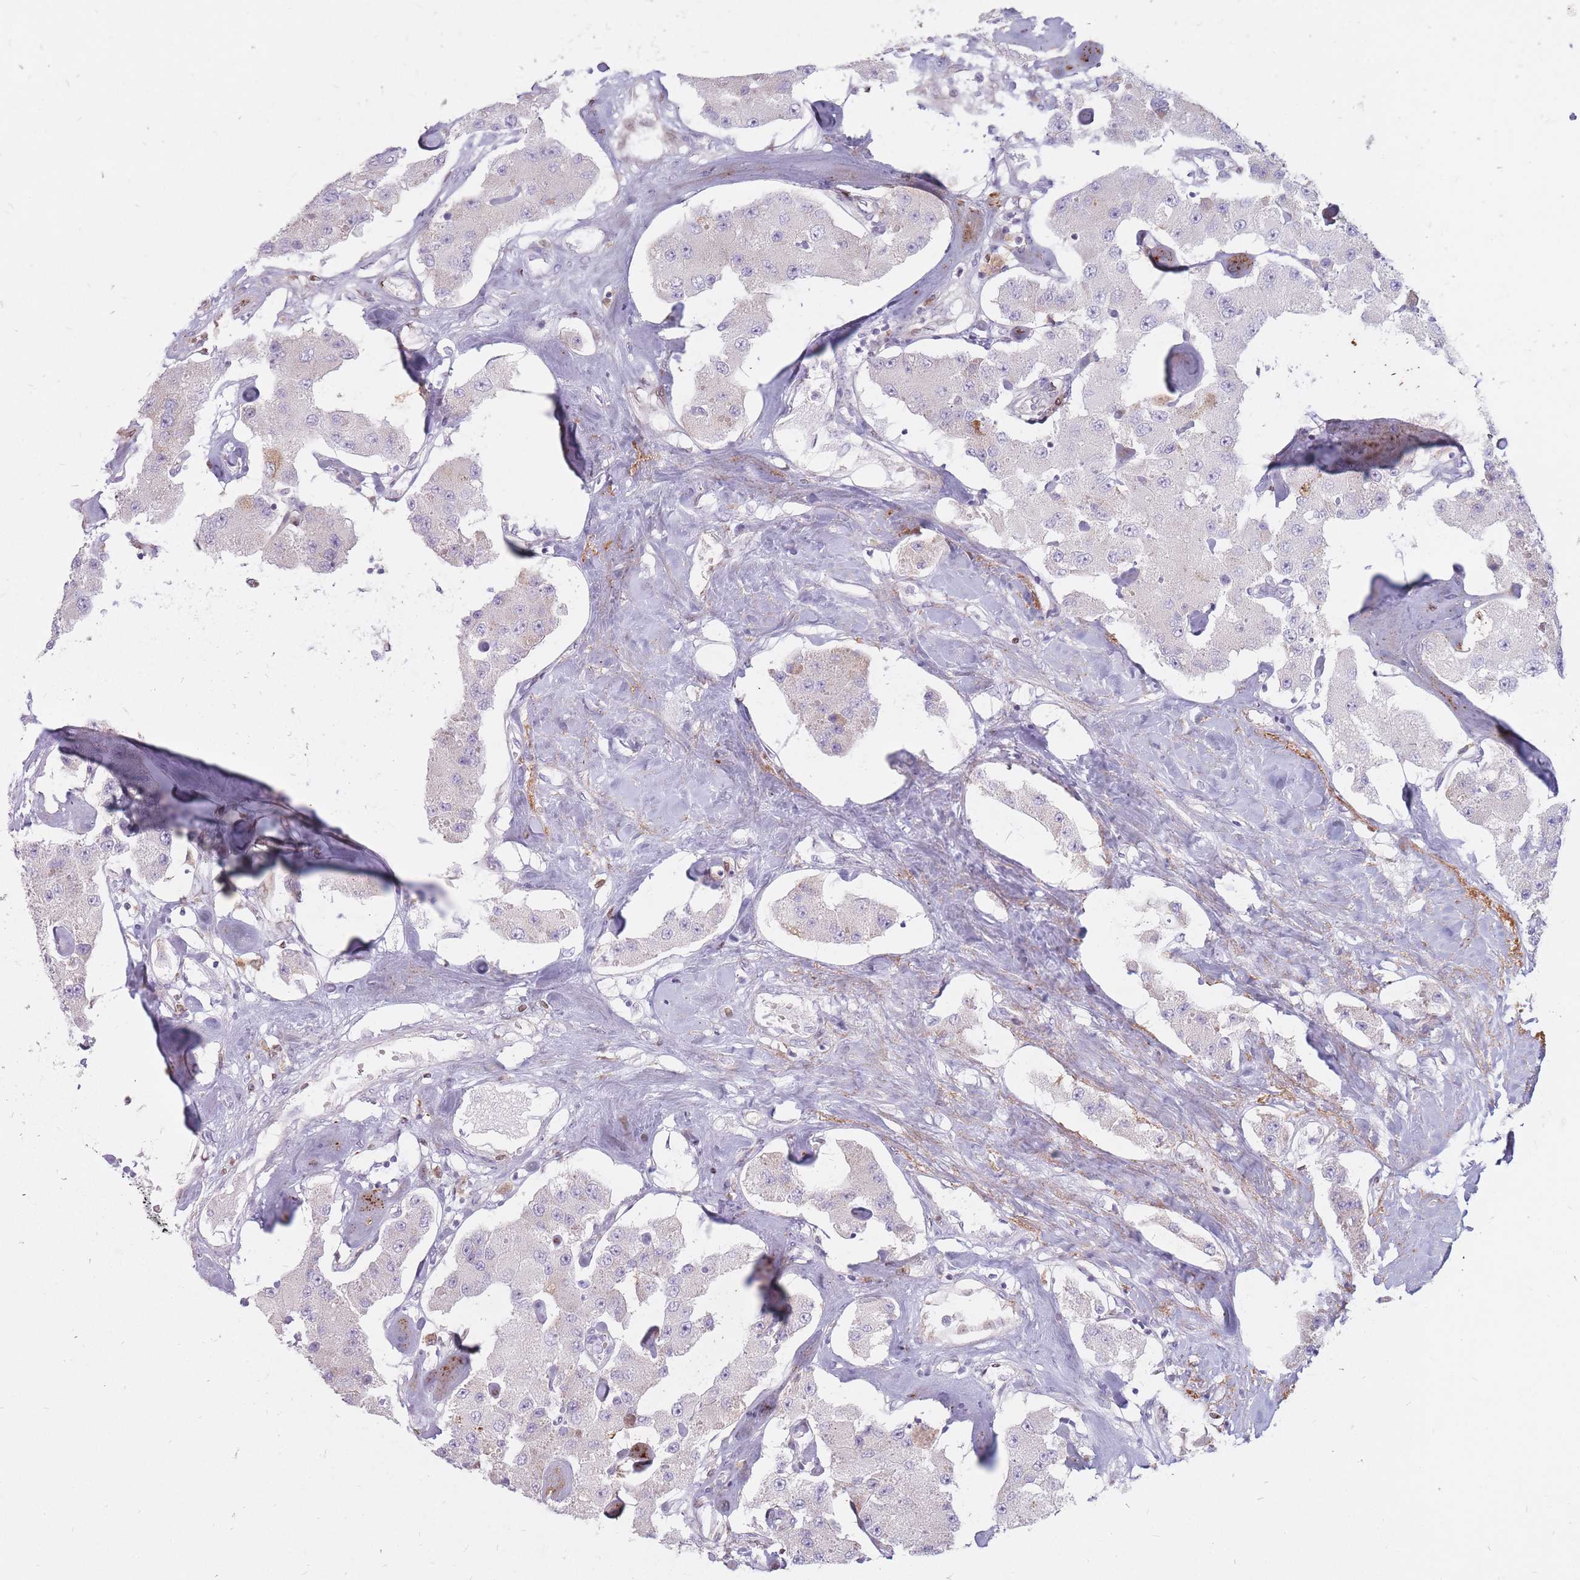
{"staining": {"intensity": "negative", "quantity": "none", "location": "none"}, "tissue": "carcinoid", "cell_type": "Tumor cells", "image_type": "cancer", "snomed": [{"axis": "morphology", "description": "Carcinoid, malignant, NOS"}, {"axis": "topography", "description": "Pancreas"}], "caption": "Image shows no protein positivity in tumor cells of carcinoid (malignant) tissue.", "gene": "PTGDR", "patient": {"sex": "male", "age": 41}}